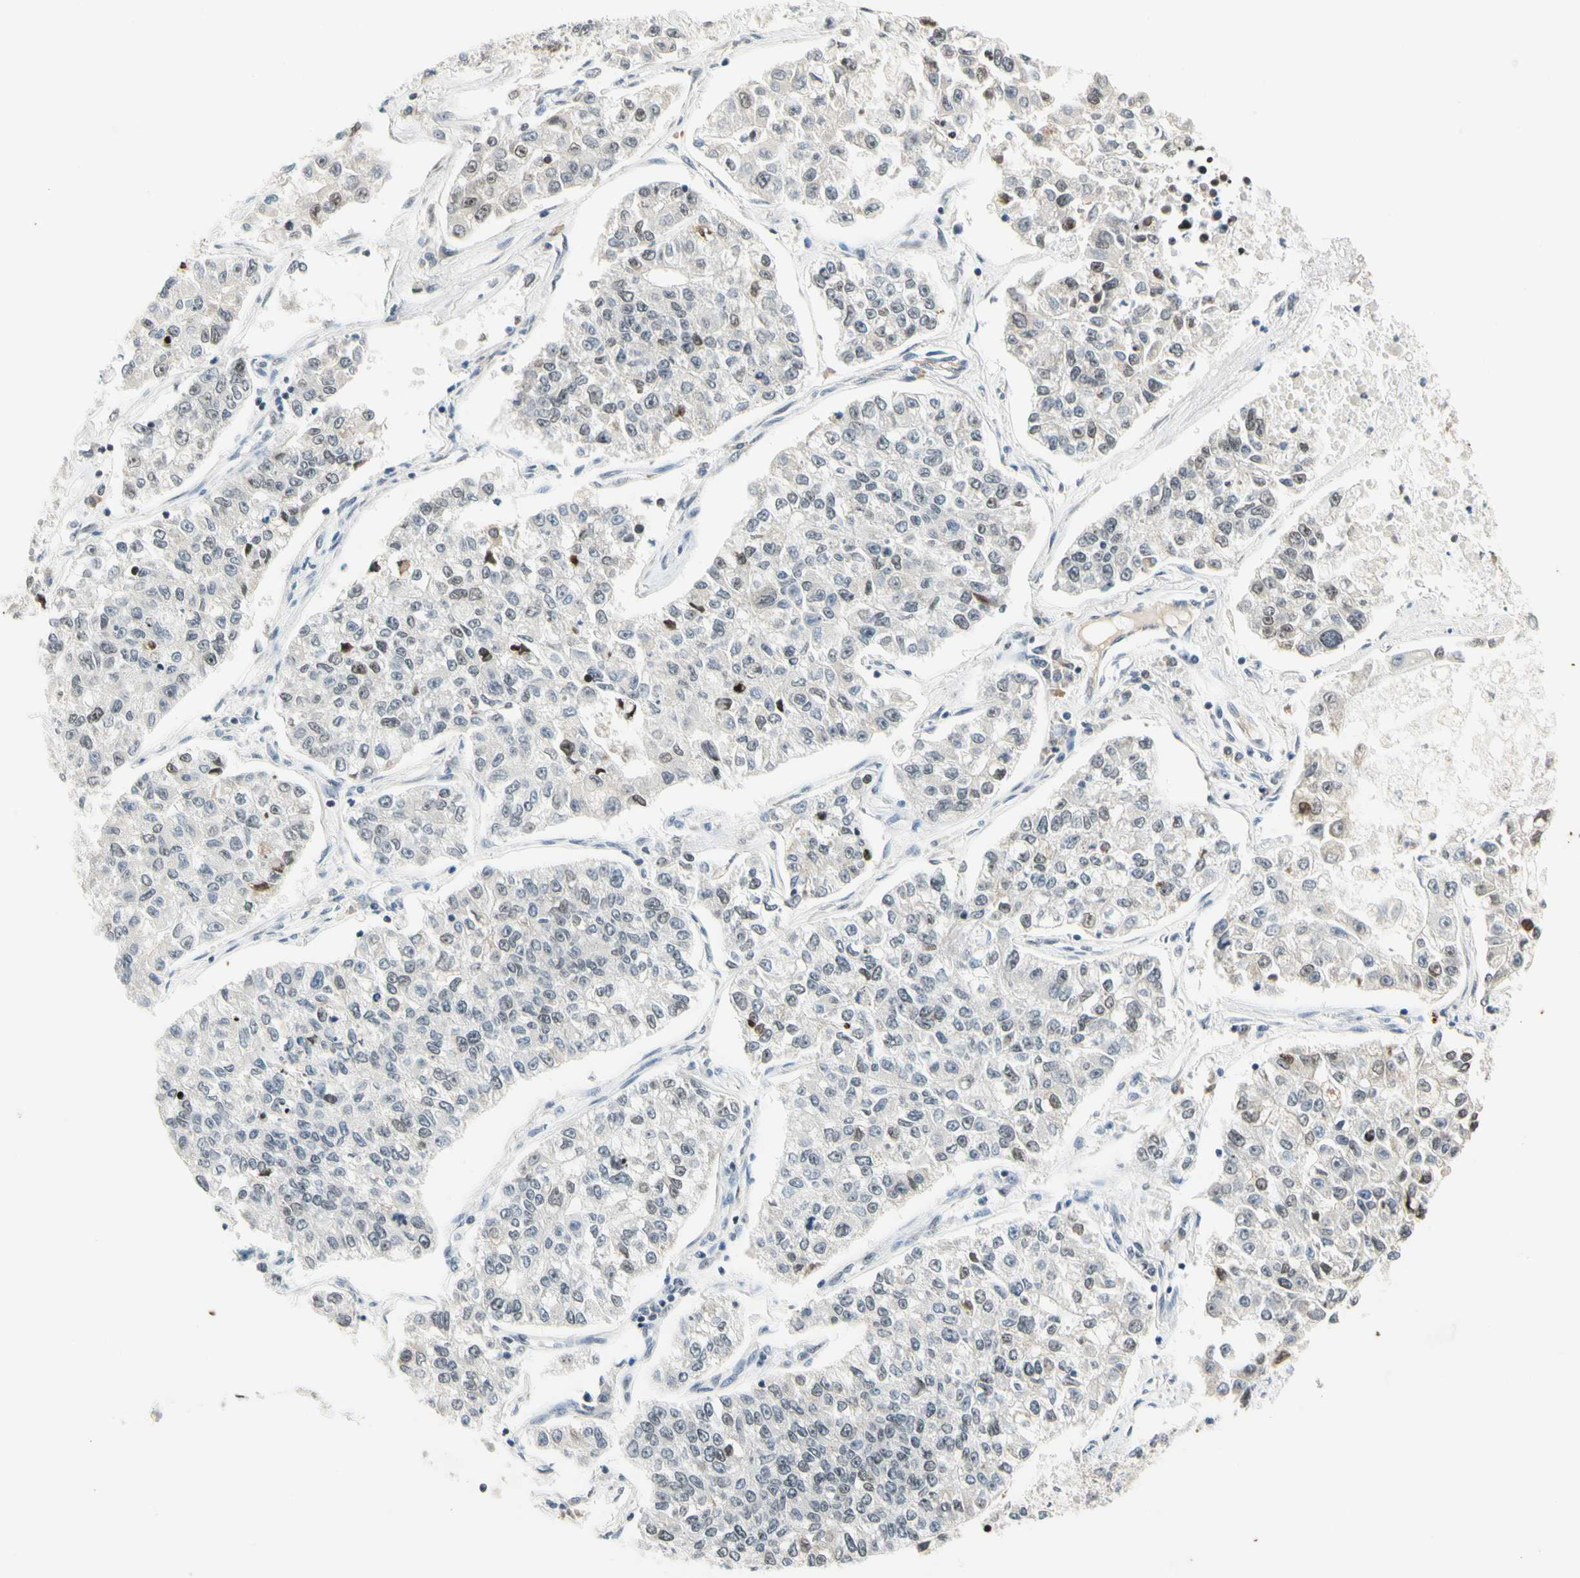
{"staining": {"intensity": "negative", "quantity": "none", "location": "none"}, "tissue": "lung cancer", "cell_type": "Tumor cells", "image_type": "cancer", "snomed": [{"axis": "morphology", "description": "Adenocarcinoma, NOS"}, {"axis": "topography", "description": "Lung"}], "caption": "A micrograph of lung adenocarcinoma stained for a protein displays no brown staining in tumor cells.", "gene": "ZSCAN16", "patient": {"sex": "male", "age": 49}}